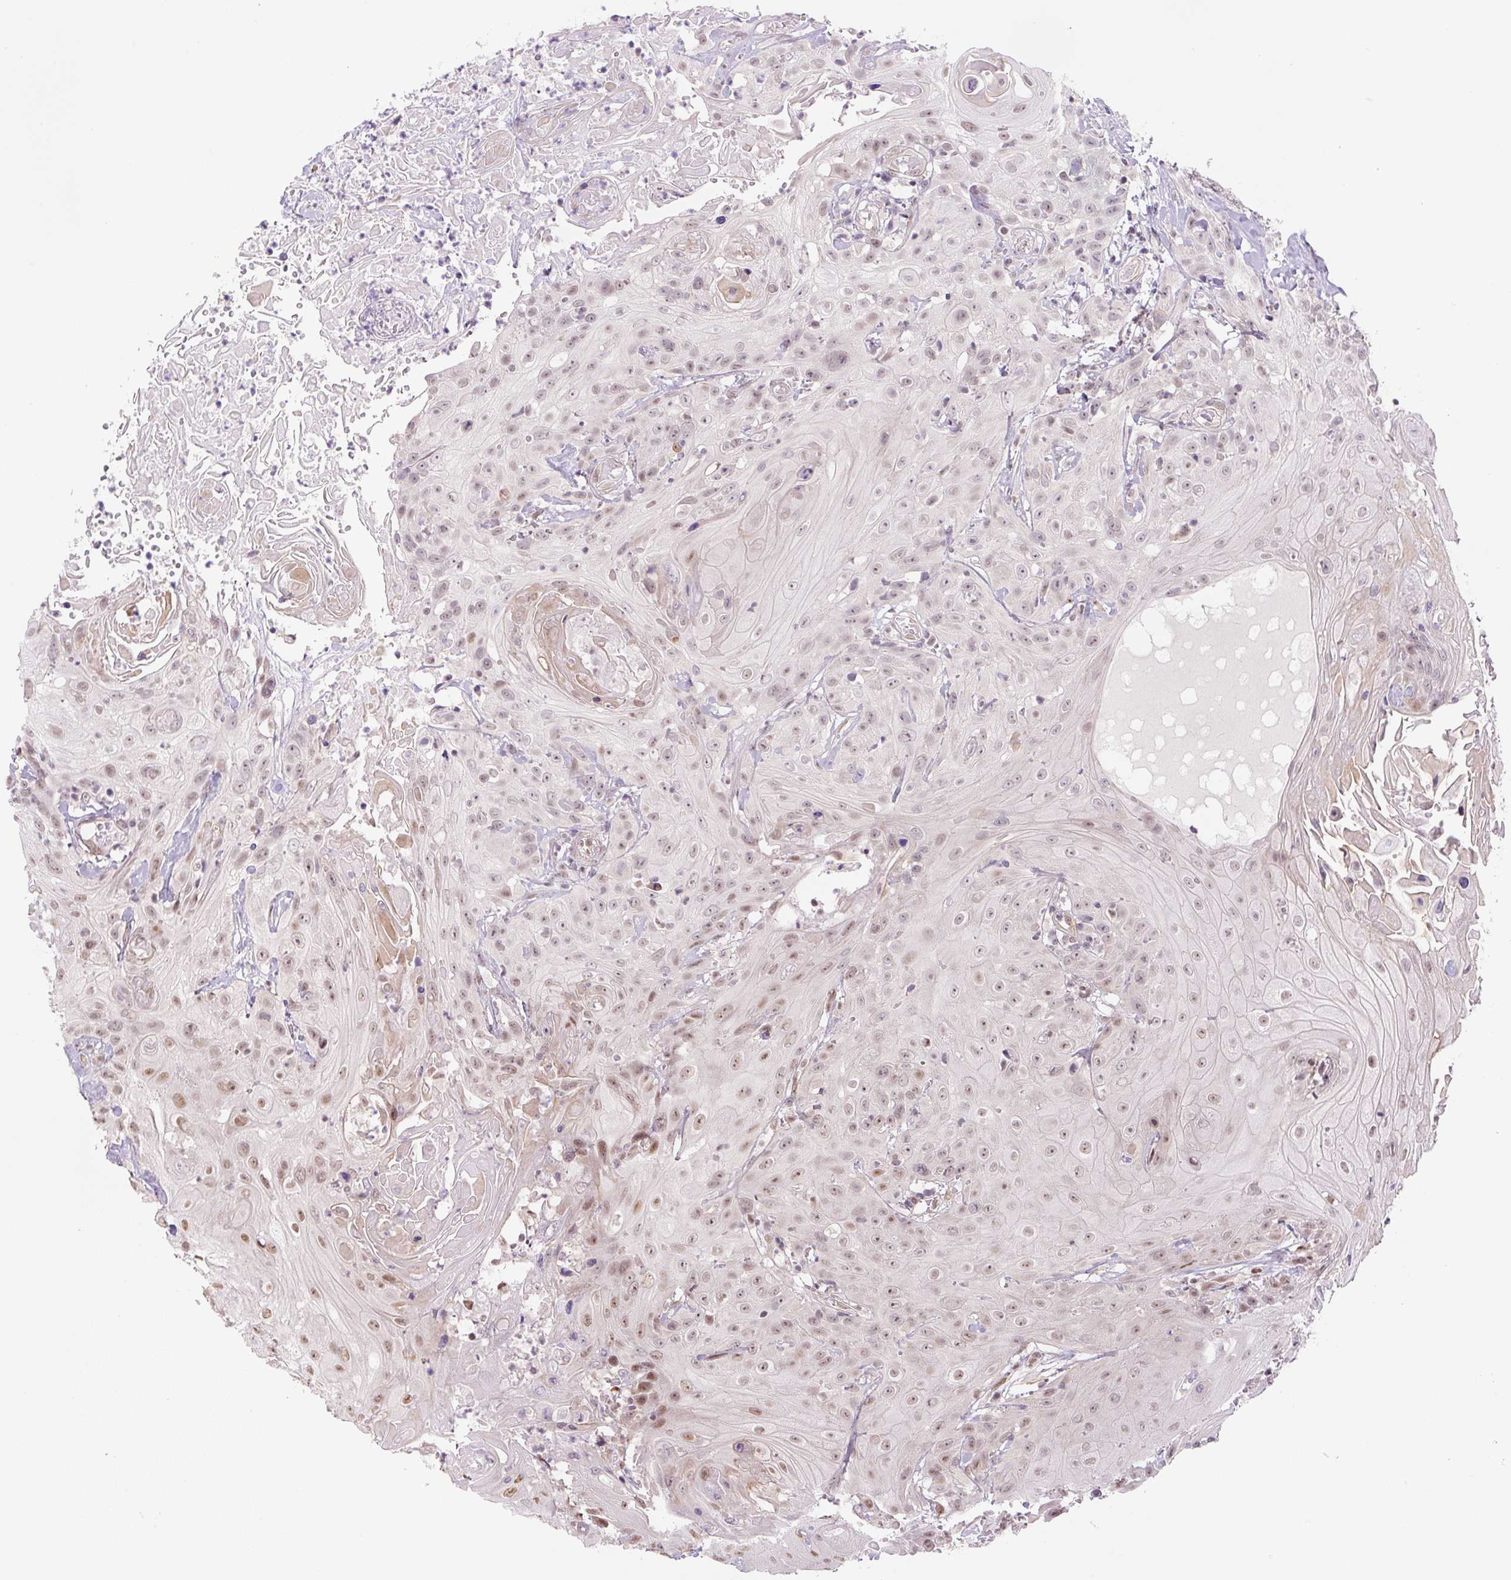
{"staining": {"intensity": "moderate", "quantity": ">75%", "location": "nuclear"}, "tissue": "head and neck cancer", "cell_type": "Tumor cells", "image_type": "cancer", "snomed": [{"axis": "morphology", "description": "Squamous cell carcinoma, NOS"}, {"axis": "topography", "description": "Skin"}, {"axis": "topography", "description": "Head-Neck"}], "caption": "Immunohistochemistry staining of head and neck cancer (squamous cell carcinoma), which exhibits medium levels of moderate nuclear positivity in approximately >75% of tumor cells indicating moderate nuclear protein expression. The staining was performed using DAB (3,3'-diaminobenzidine) (brown) for protein detection and nuclei were counterstained in hematoxylin (blue).", "gene": "TCFL5", "patient": {"sex": "male", "age": 80}}